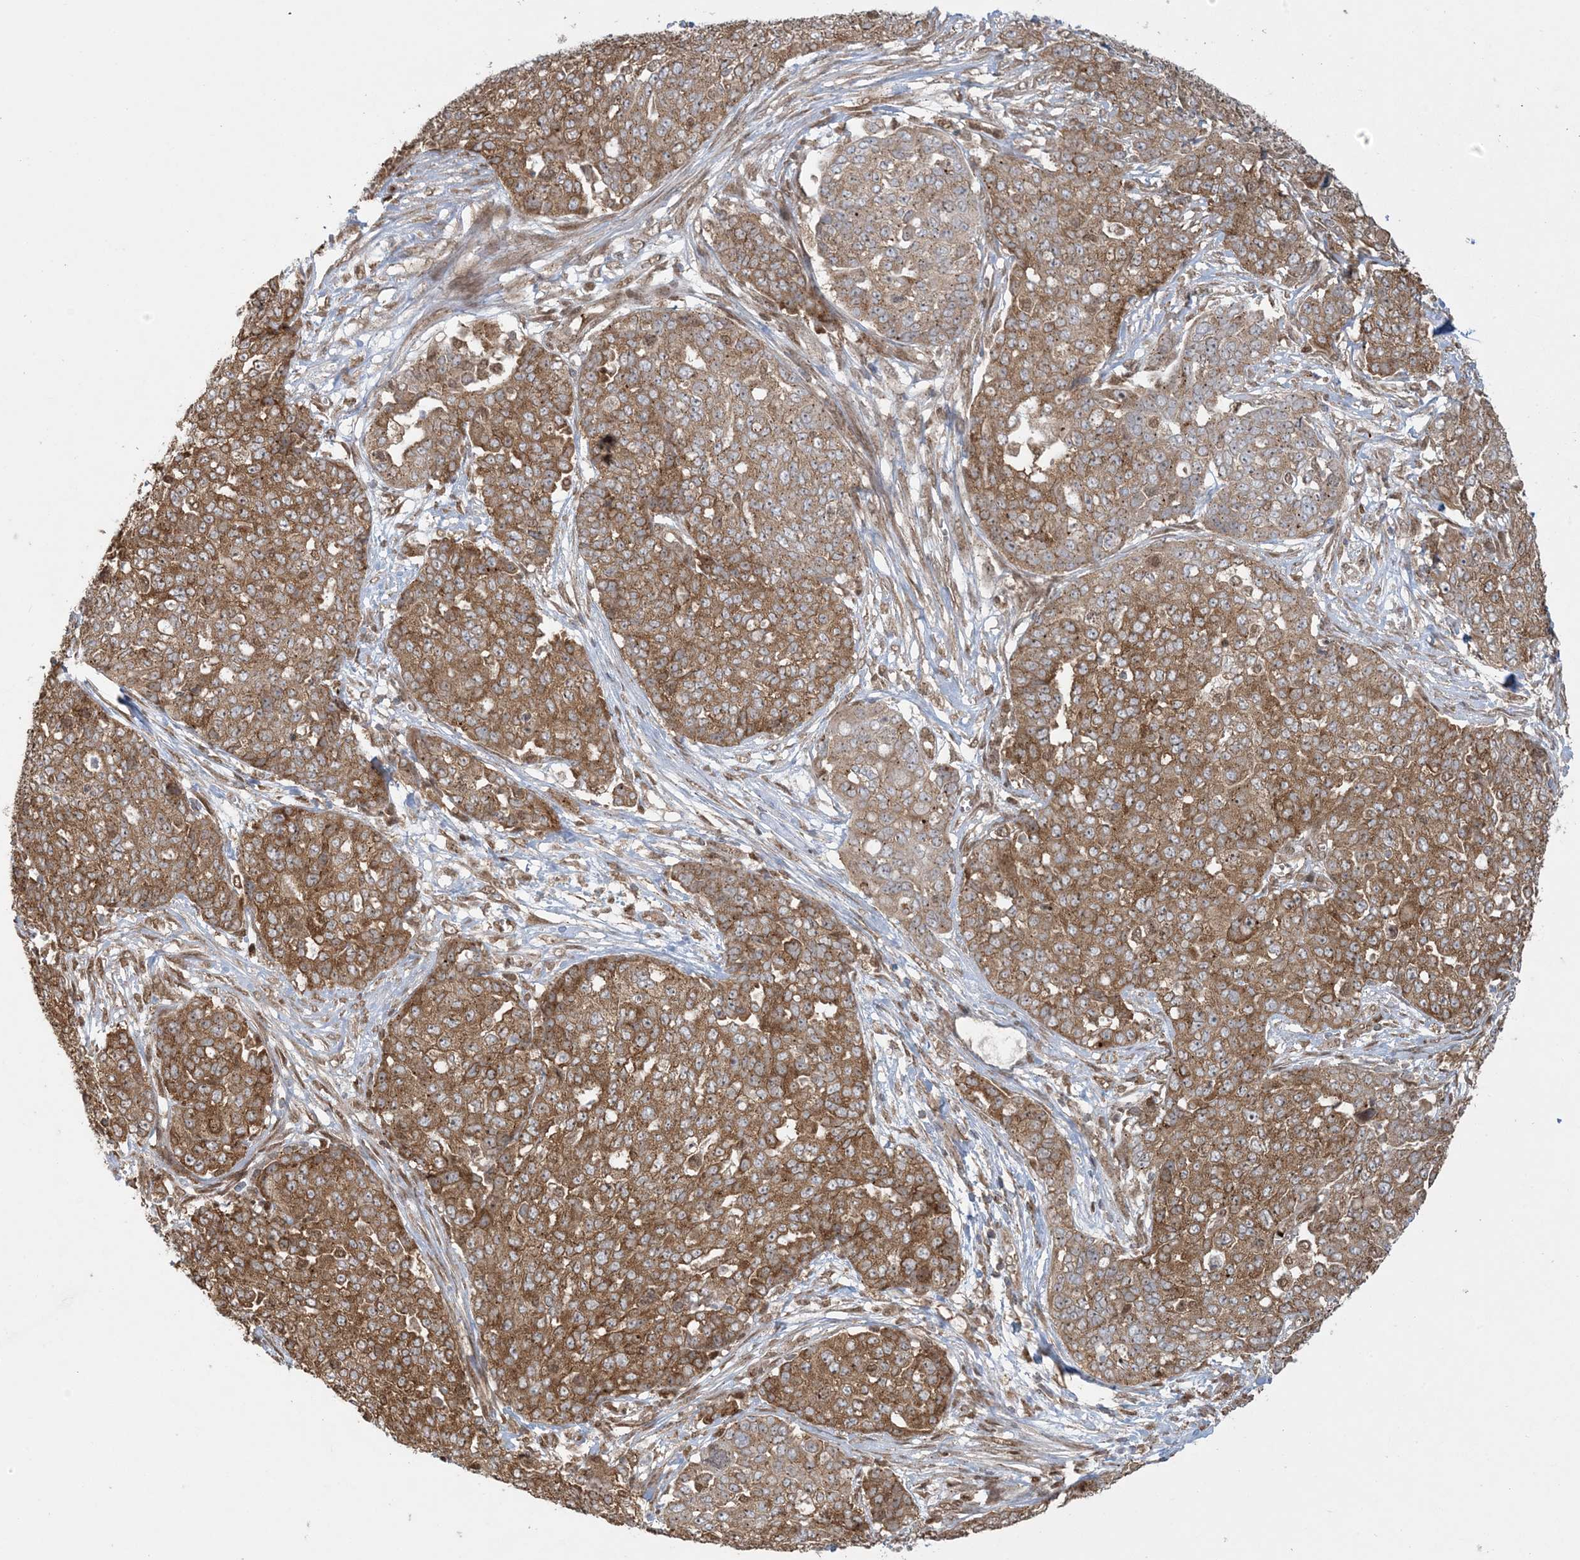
{"staining": {"intensity": "moderate", "quantity": ">75%", "location": "cytoplasmic/membranous"}, "tissue": "ovarian cancer", "cell_type": "Tumor cells", "image_type": "cancer", "snomed": [{"axis": "morphology", "description": "Cystadenocarcinoma, serous, NOS"}, {"axis": "topography", "description": "Soft tissue"}, {"axis": "topography", "description": "Ovary"}], "caption": "A brown stain shows moderate cytoplasmic/membranous expression of a protein in ovarian serous cystadenocarcinoma tumor cells. The staining is performed using DAB (3,3'-diaminobenzidine) brown chromogen to label protein expression. The nuclei are counter-stained blue using hematoxylin.", "gene": "ABCF3", "patient": {"sex": "female", "age": 57}}